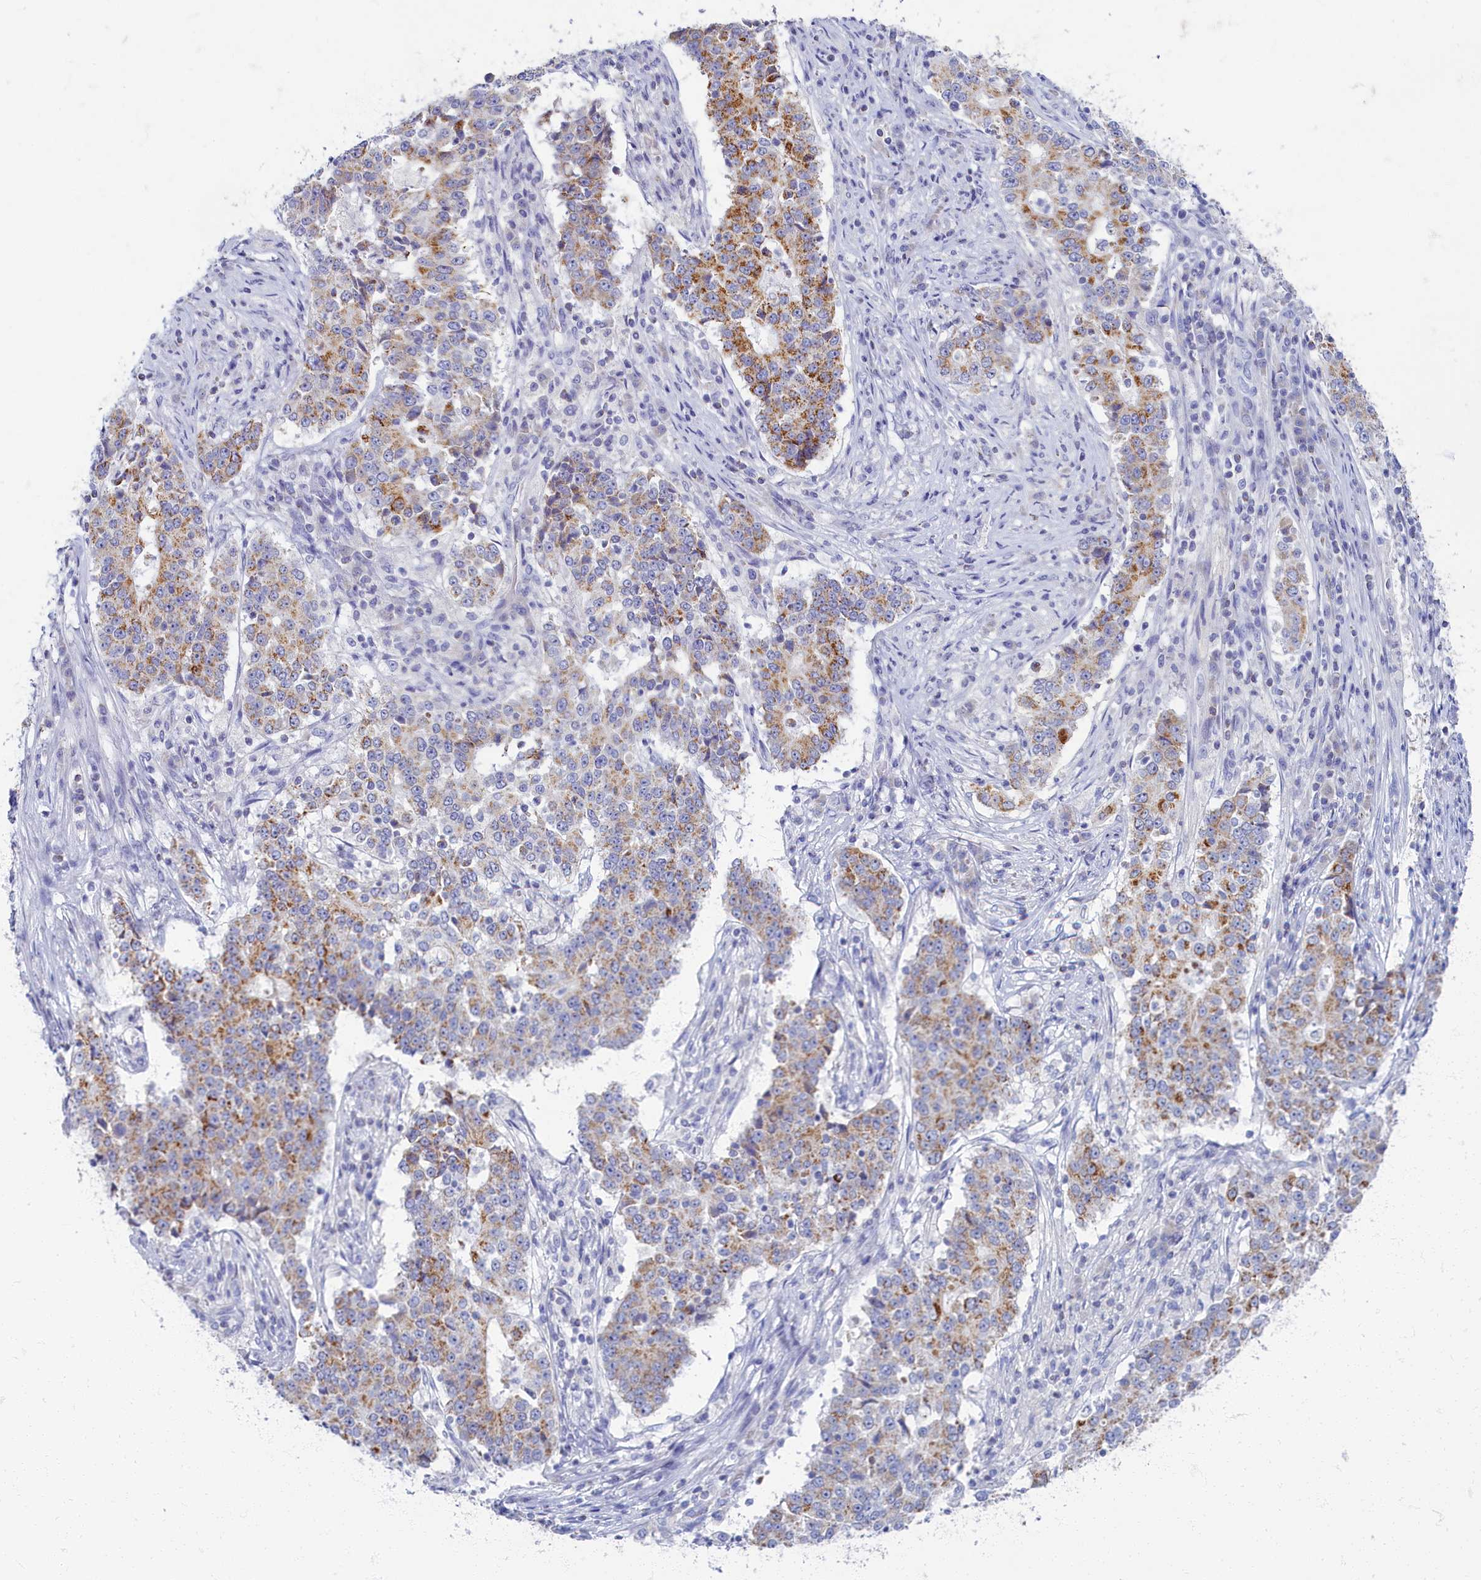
{"staining": {"intensity": "moderate", "quantity": "25%-75%", "location": "cytoplasmic/membranous"}, "tissue": "stomach cancer", "cell_type": "Tumor cells", "image_type": "cancer", "snomed": [{"axis": "morphology", "description": "Adenocarcinoma, NOS"}, {"axis": "topography", "description": "Stomach"}], "caption": "Stomach cancer (adenocarcinoma) stained with a brown dye demonstrates moderate cytoplasmic/membranous positive staining in about 25%-75% of tumor cells.", "gene": "OCIAD2", "patient": {"sex": "male", "age": 59}}